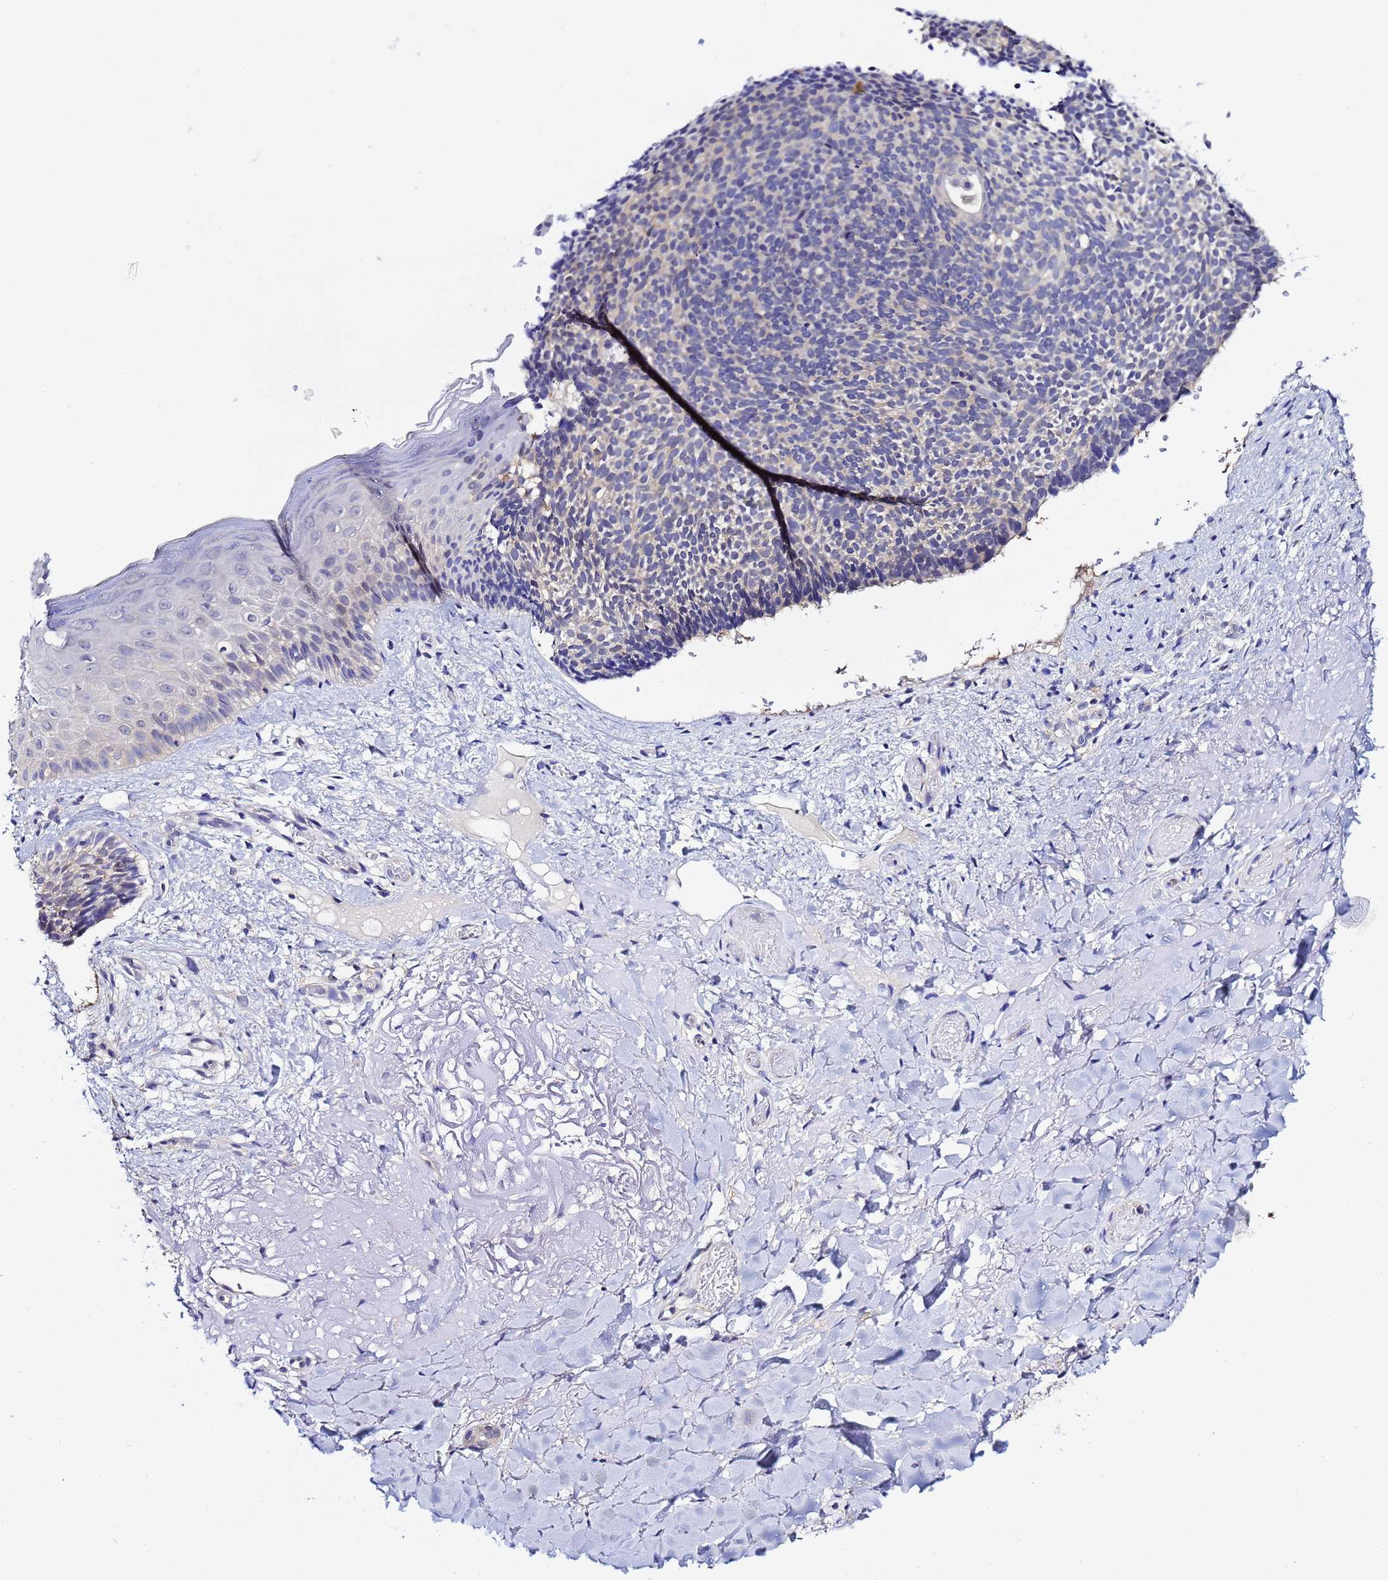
{"staining": {"intensity": "negative", "quantity": "none", "location": "none"}, "tissue": "skin cancer", "cell_type": "Tumor cells", "image_type": "cancer", "snomed": [{"axis": "morphology", "description": "Basal cell carcinoma"}, {"axis": "topography", "description": "Skin"}], "caption": "Immunohistochemistry (IHC) micrograph of human skin basal cell carcinoma stained for a protein (brown), which displays no staining in tumor cells. (DAB IHC, high magnification).", "gene": "LENG1", "patient": {"sex": "male", "age": 84}}